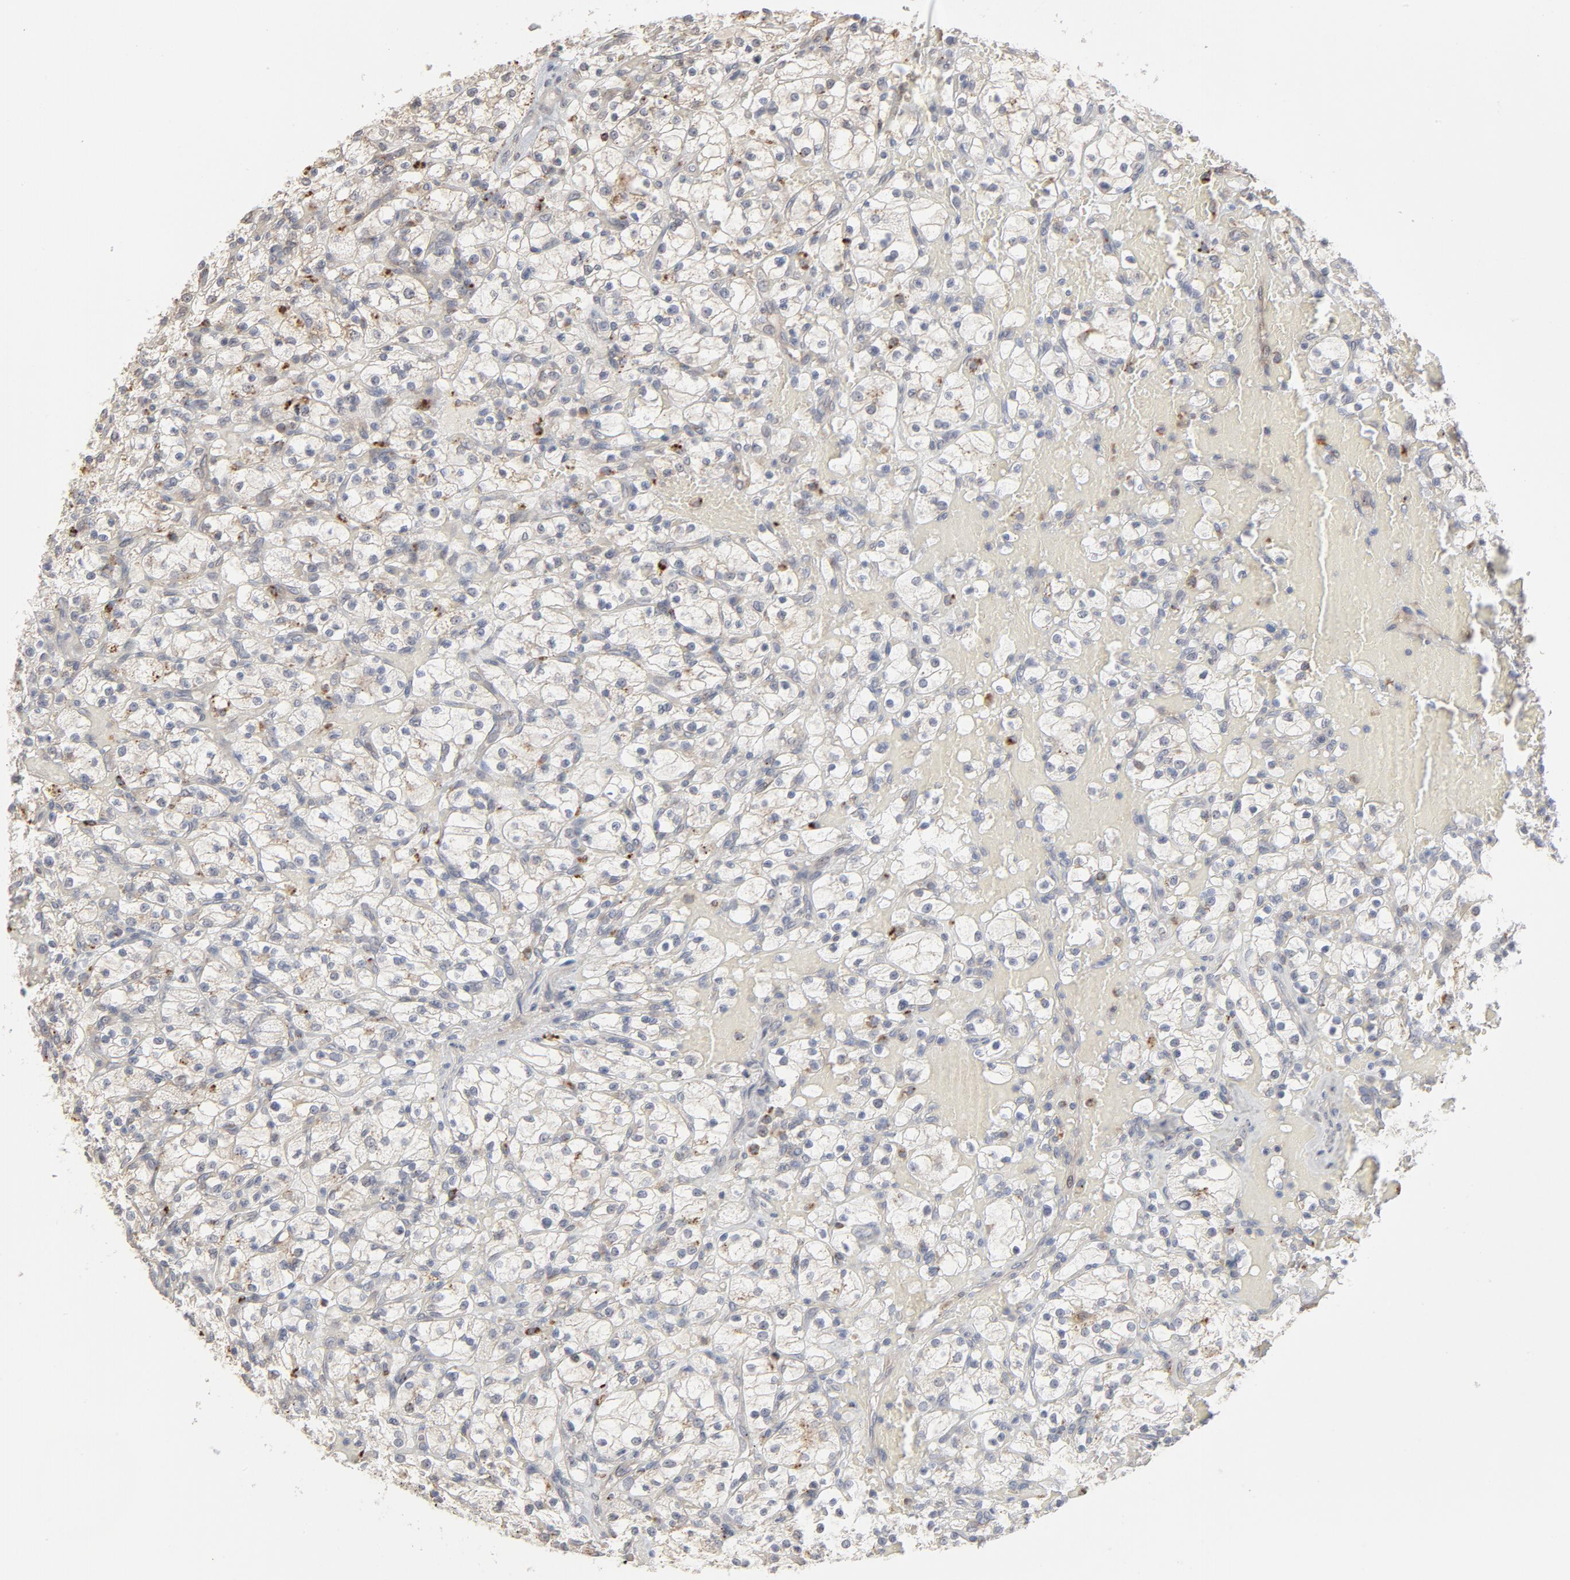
{"staining": {"intensity": "negative", "quantity": "none", "location": "none"}, "tissue": "renal cancer", "cell_type": "Tumor cells", "image_type": "cancer", "snomed": [{"axis": "morphology", "description": "Adenocarcinoma, NOS"}, {"axis": "topography", "description": "Kidney"}], "caption": "IHC of human renal cancer (adenocarcinoma) demonstrates no staining in tumor cells.", "gene": "POMT2", "patient": {"sex": "female", "age": 83}}